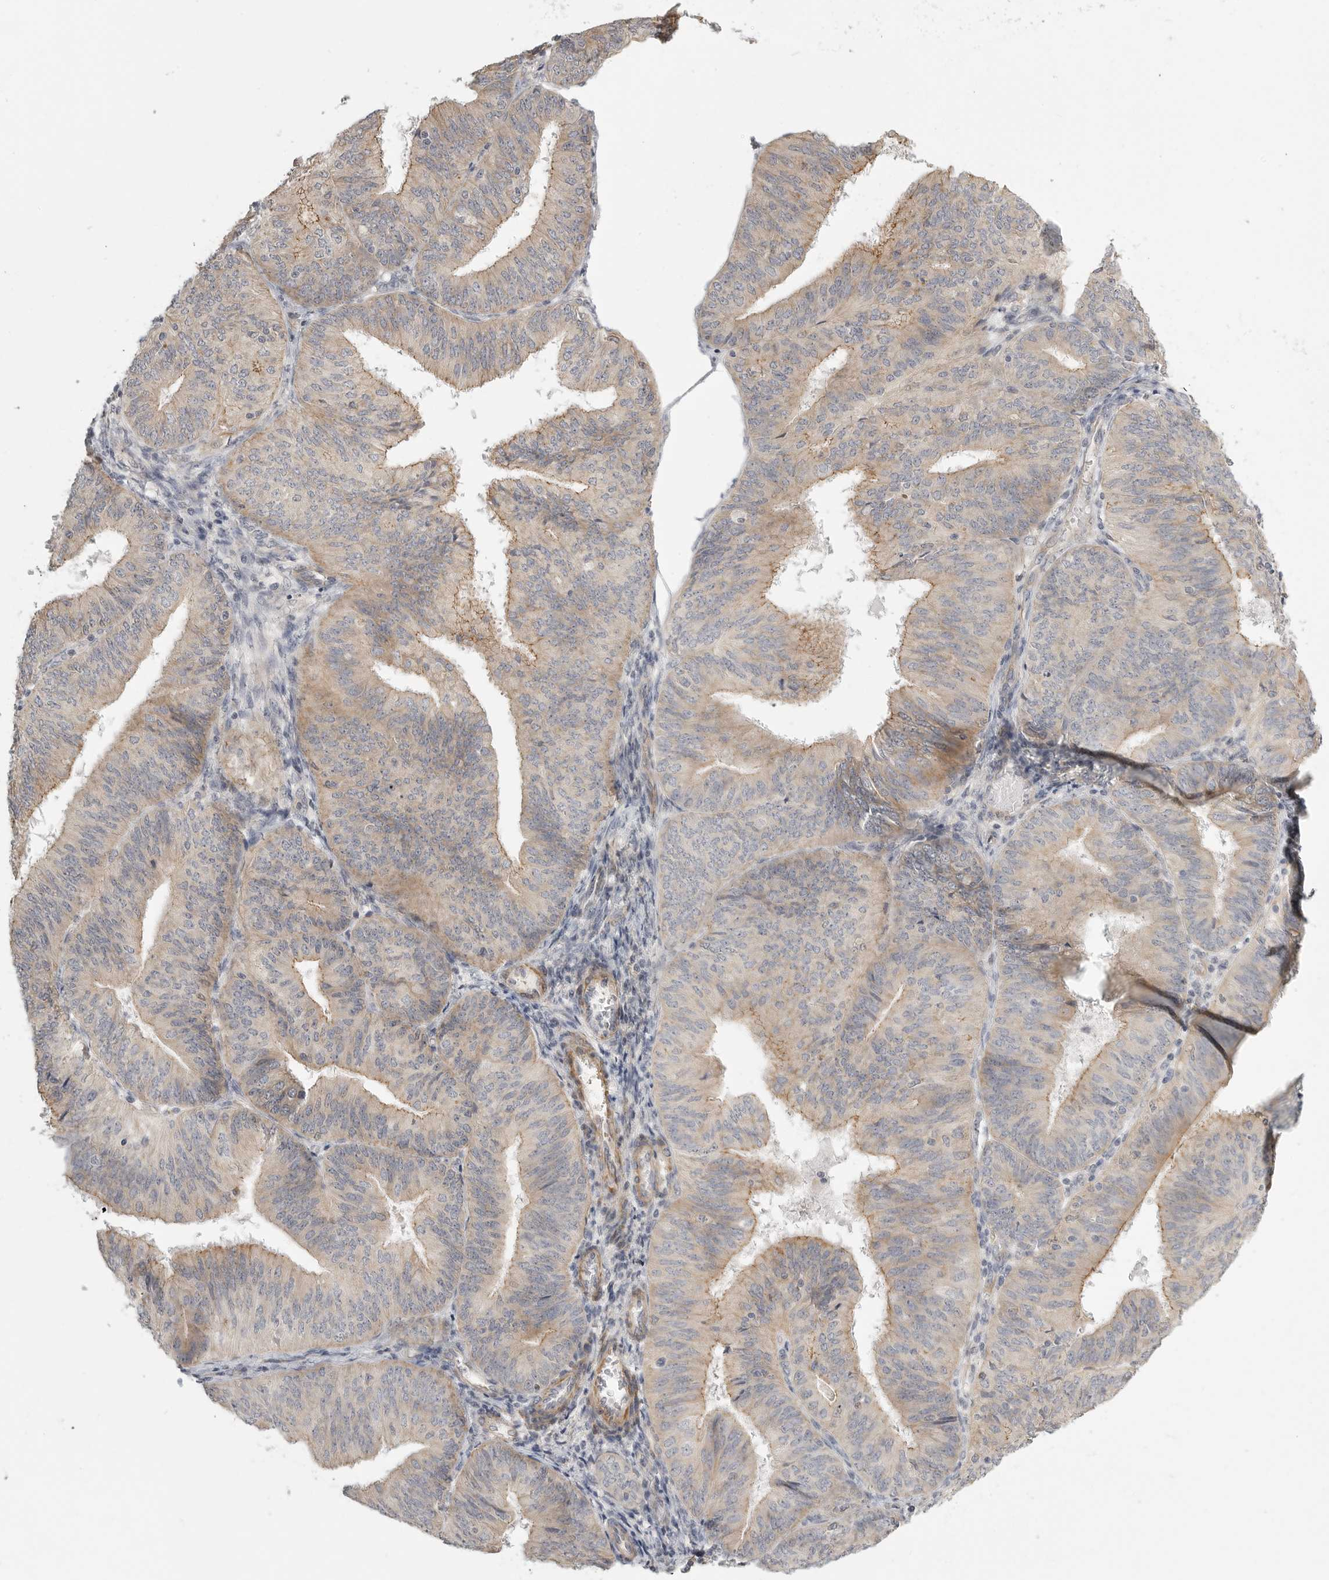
{"staining": {"intensity": "weak", "quantity": "<25%", "location": "cytoplasmic/membranous"}, "tissue": "endometrial cancer", "cell_type": "Tumor cells", "image_type": "cancer", "snomed": [{"axis": "morphology", "description": "Adenocarcinoma, NOS"}, {"axis": "topography", "description": "Endometrium"}], "caption": "Tumor cells are negative for brown protein staining in endometrial adenocarcinoma.", "gene": "STAB2", "patient": {"sex": "female", "age": 58}}